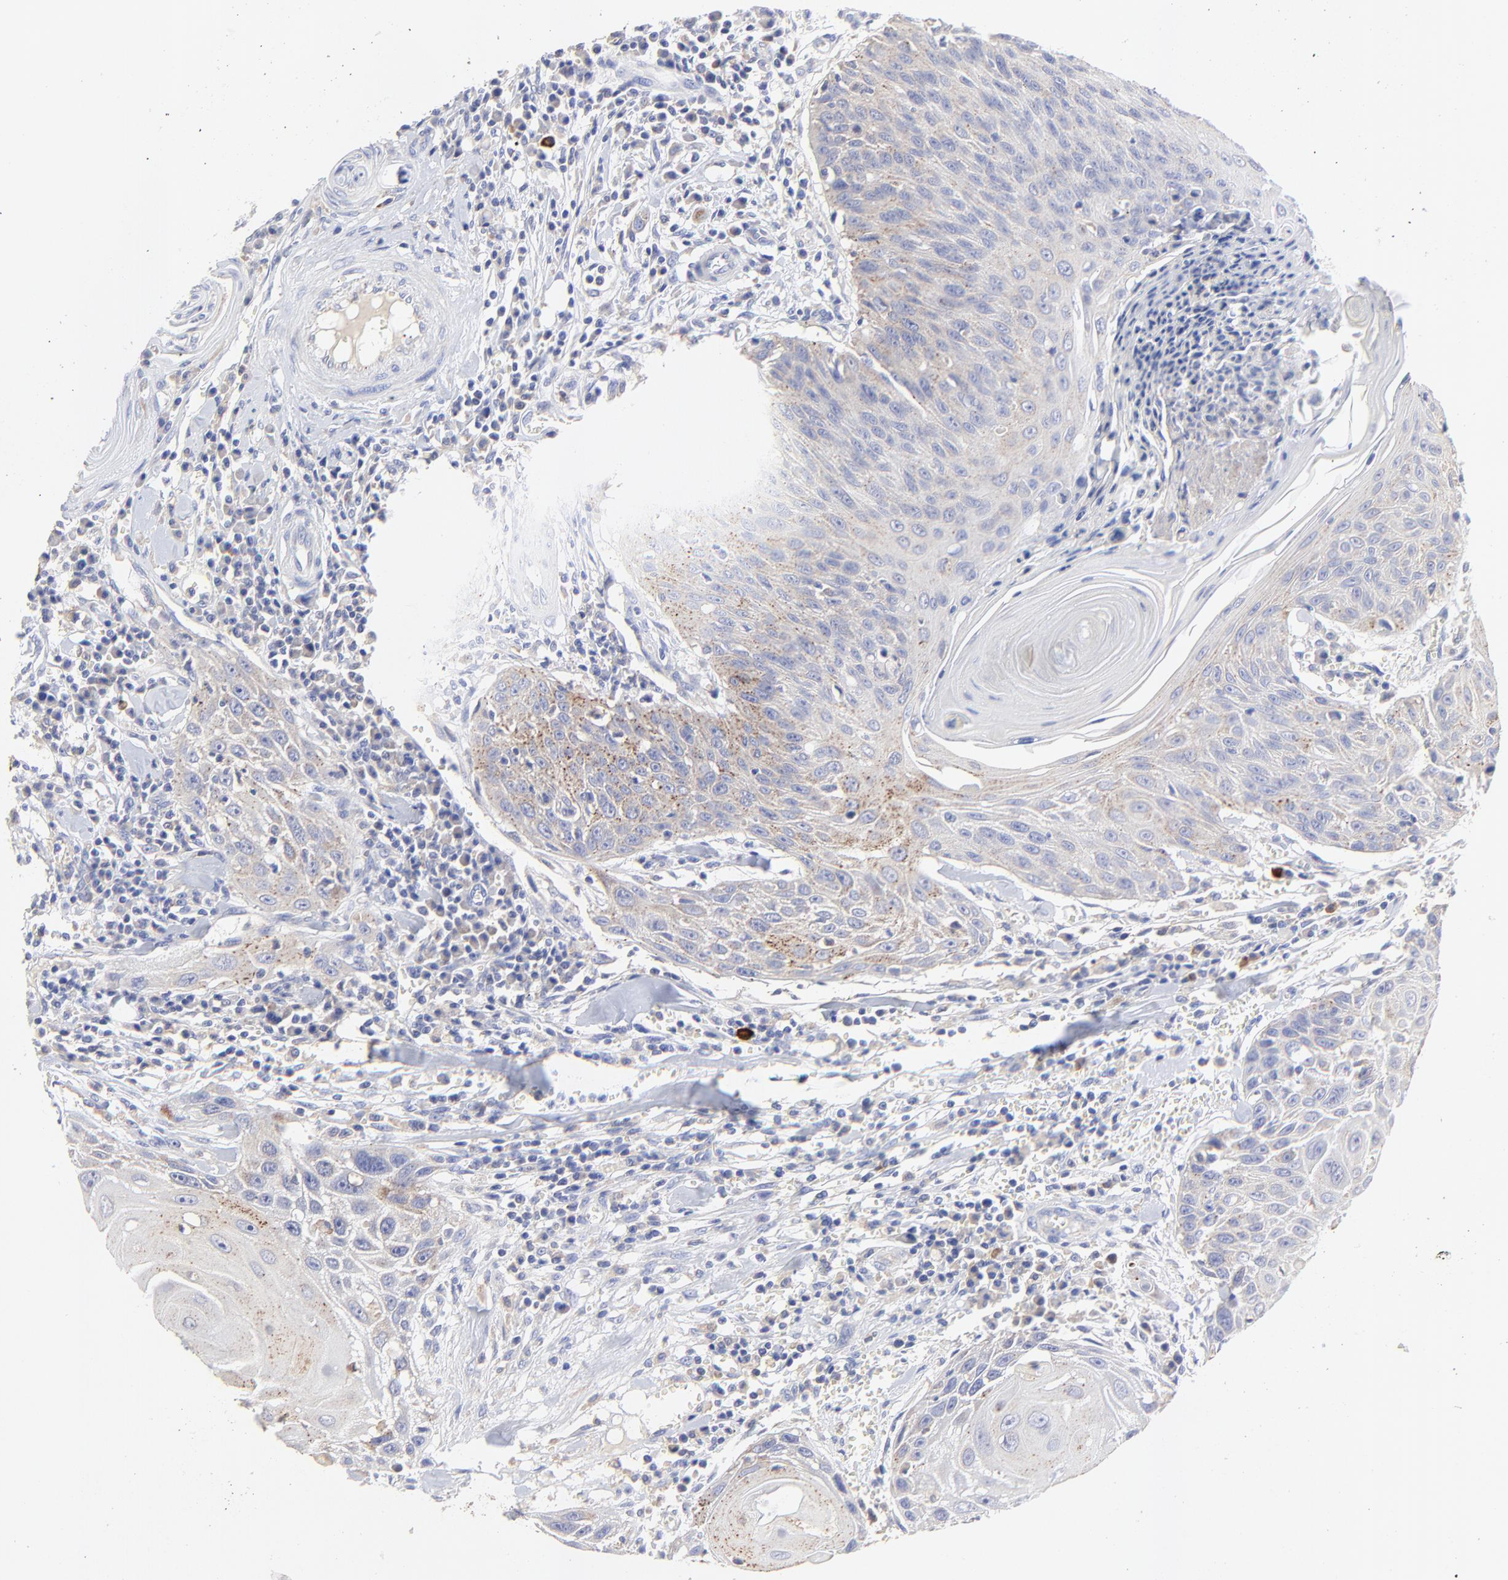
{"staining": {"intensity": "moderate", "quantity": "25%-75%", "location": "cytoplasmic/membranous"}, "tissue": "head and neck cancer", "cell_type": "Tumor cells", "image_type": "cancer", "snomed": [{"axis": "morphology", "description": "Squamous cell carcinoma, NOS"}, {"axis": "morphology", "description": "Squamous cell carcinoma, metastatic, NOS"}, {"axis": "topography", "description": "Lymph node"}, {"axis": "topography", "description": "Salivary gland"}, {"axis": "topography", "description": "Head-Neck"}], "caption": "Tumor cells exhibit medium levels of moderate cytoplasmic/membranous positivity in approximately 25%-75% of cells in head and neck cancer (squamous cell carcinoma).", "gene": "LHFPL1", "patient": {"sex": "female", "age": 74}}